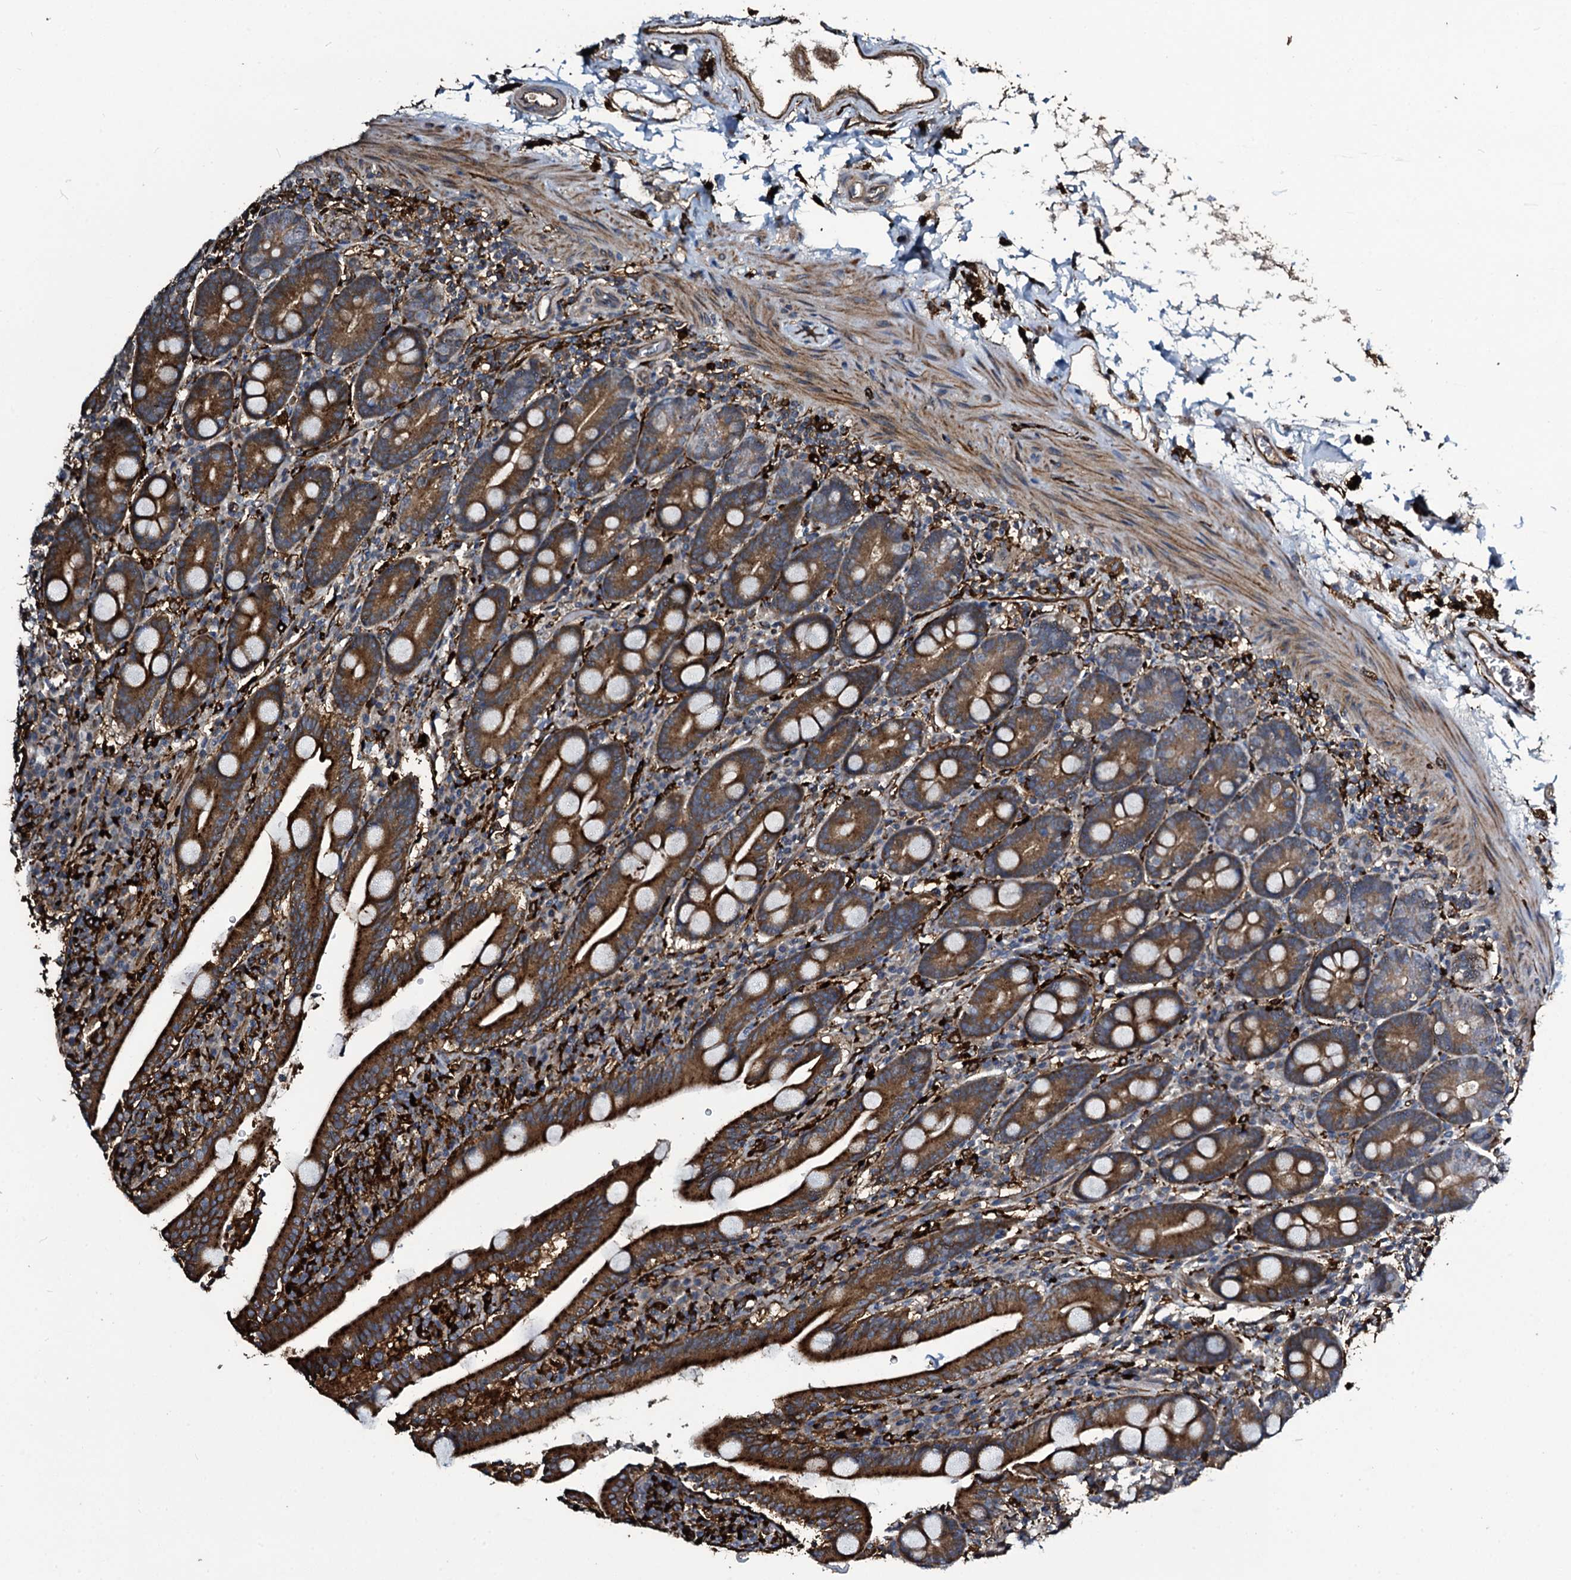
{"staining": {"intensity": "strong", "quantity": ">75%", "location": "cytoplasmic/membranous"}, "tissue": "duodenum", "cell_type": "Glandular cells", "image_type": "normal", "snomed": [{"axis": "morphology", "description": "Normal tissue, NOS"}, {"axis": "topography", "description": "Duodenum"}], "caption": "Immunohistochemistry (DAB) staining of benign human duodenum reveals strong cytoplasmic/membranous protein staining in approximately >75% of glandular cells.", "gene": "TPGS2", "patient": {"sex": "male", "age": 35}}